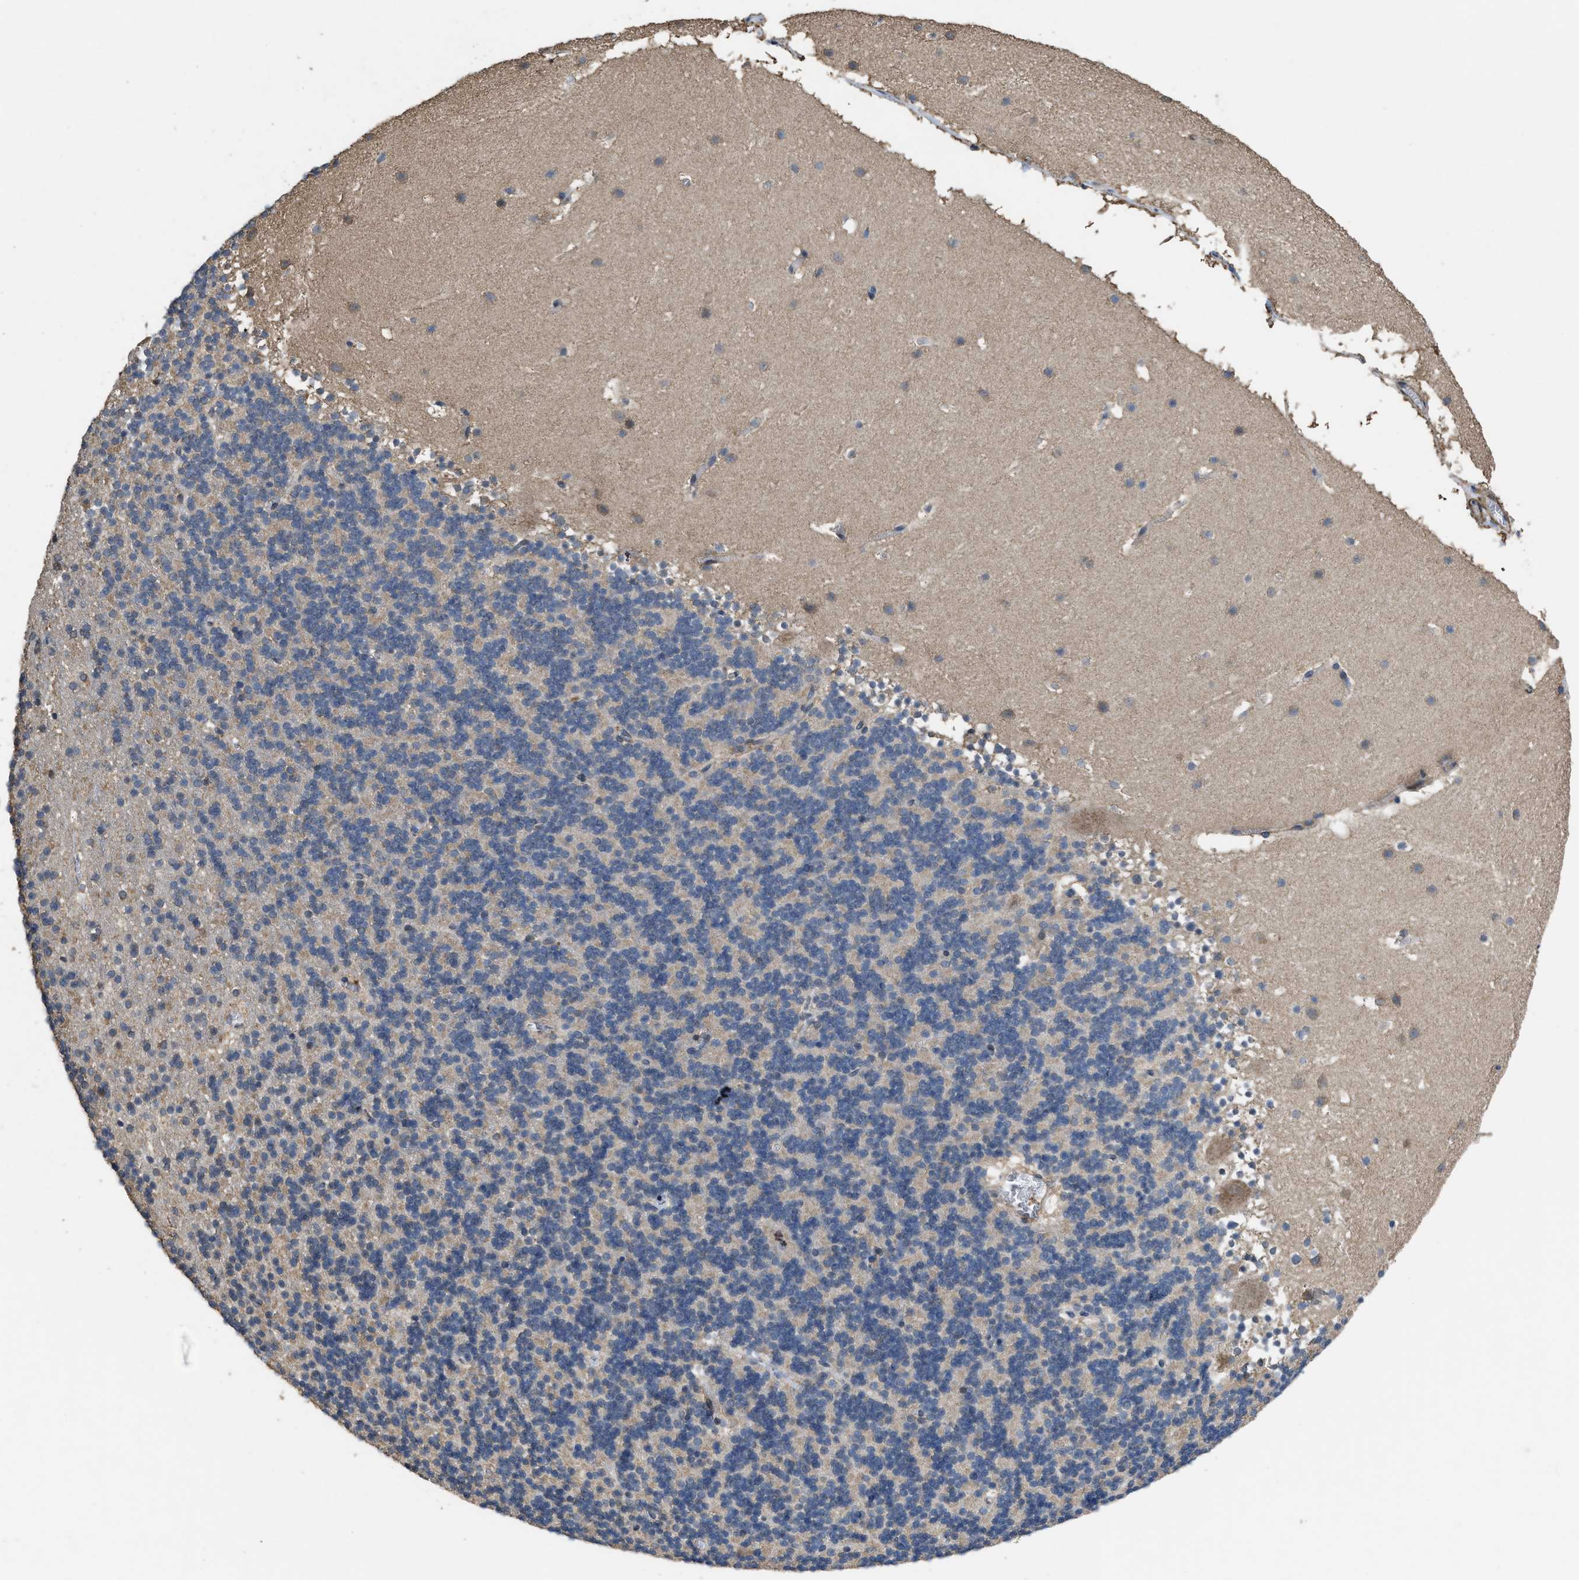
{"staining": {"intensity": "weak", "quantity": "<25%", "location": "cytoplasmic/membranous"}, "tissue": "cerebellum", "cell_type": "Cells in granular layer", "image_type": "normal", "snomed": [{"axis": "morphology", "description": "Normal tissue, NOS"}, {"axis": "topography", "description": "Cerebellum"}], "caption": "A histopathology image of human cerebellum is negative for staining in cells in granular layer. (Immunohistochemistry (ihc), brightfield microscopy, high magnification).", "gene": "ARL6", "patient": {"sex": "male", "age": 45}}